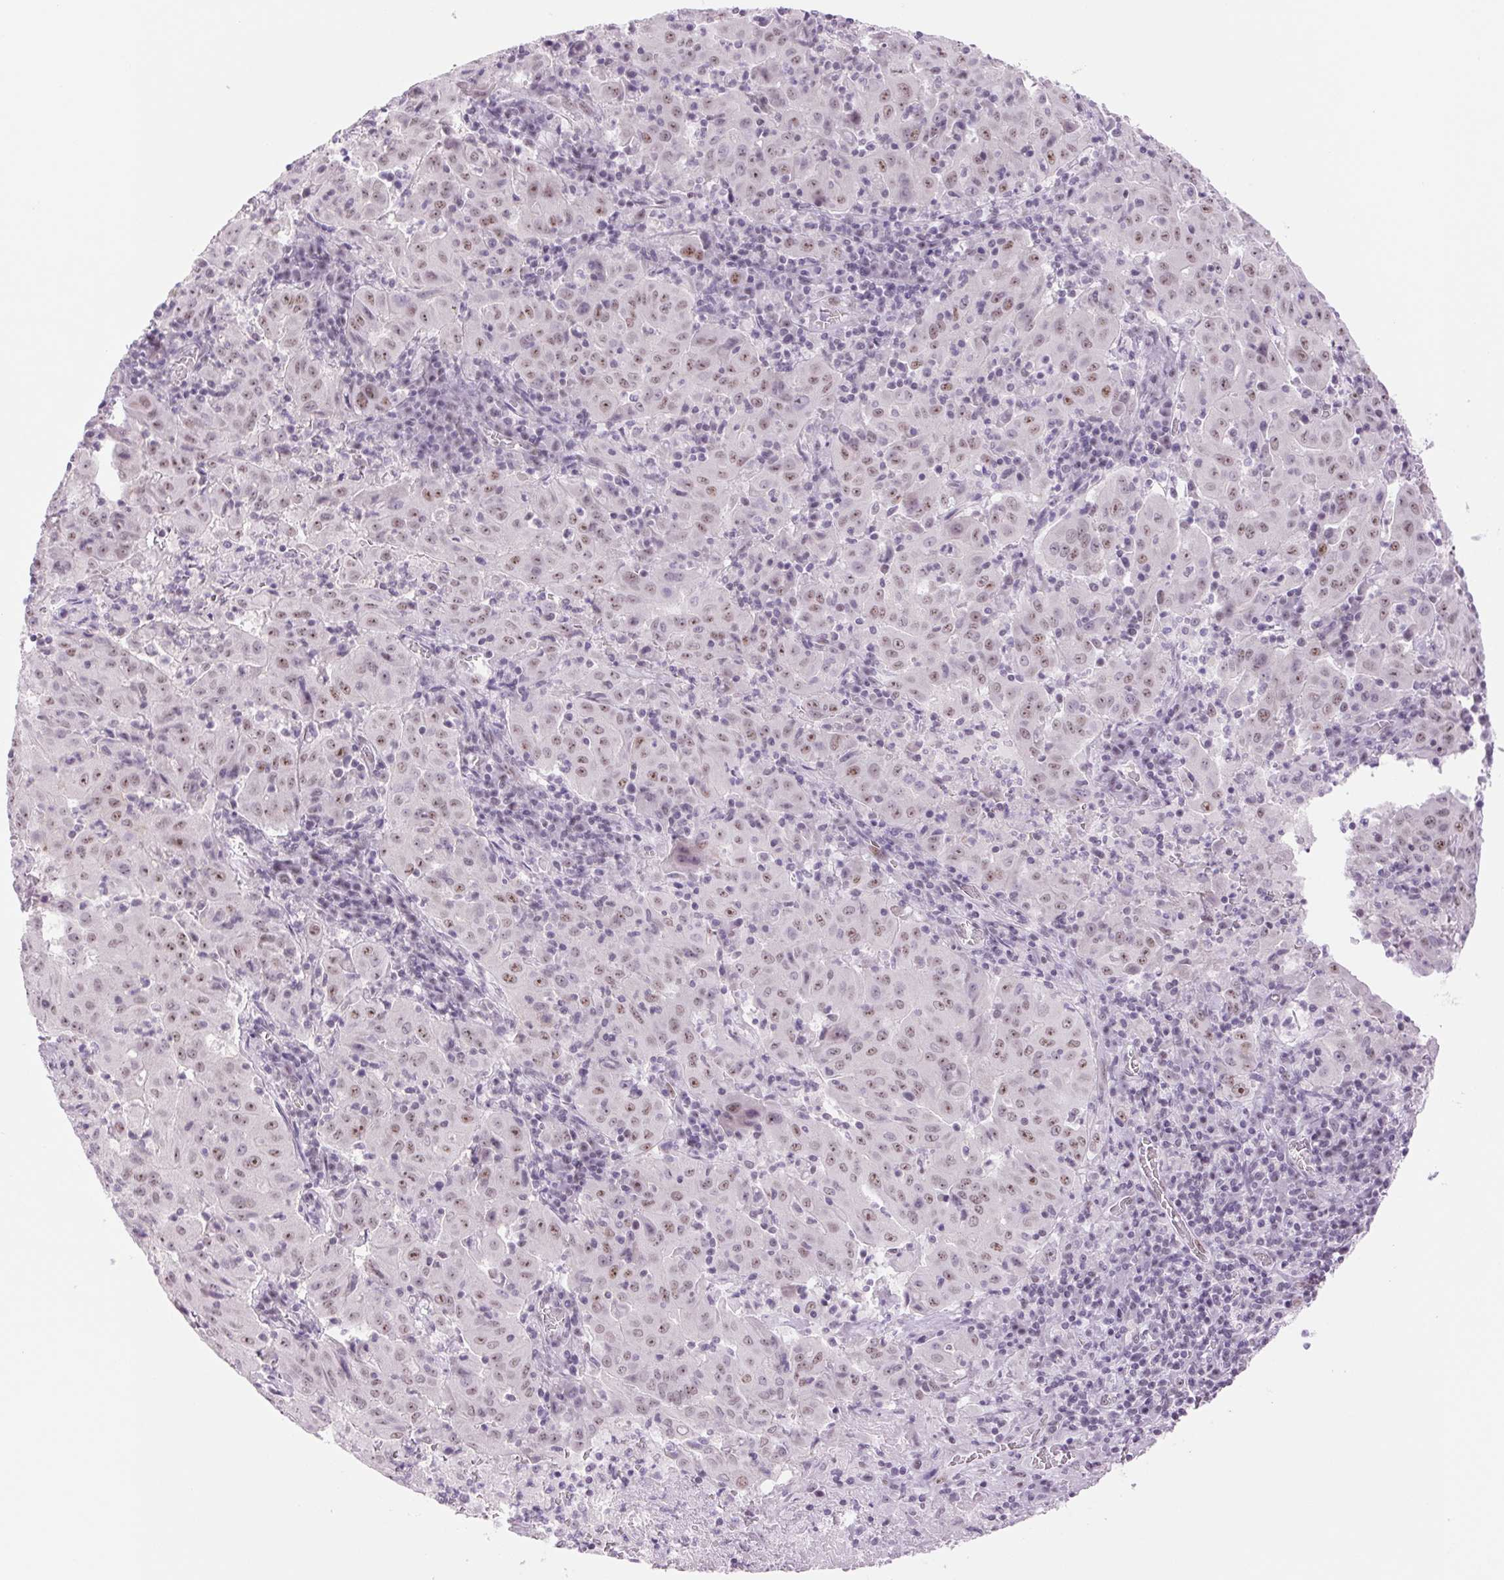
{"staining": {"intensity": "moderate", "quantity": "25%-75%", "location": "nuclear"}, "tissue": "pancreatic cancer", "cell_type": "Tumor cells", "image_type": "cancer", "snomed": [{"axis": "morphology", "description": "Adenocarcinoma, NOS"}, {"axis": "topography", "description": "Pancreas"}], "caption": "The photomicrograph shows a brown stain indicating the presence of a protein in the nuclear of tumor cells in pancreatic cancer (adenocarcinoma). The staining is performed using DAB brown chromogen to label protein expression. The nuclei are counter-stained blue using hematoxylin.", "gene": "ZC3H14", "patient": {"sex": "male", "age": 63}}